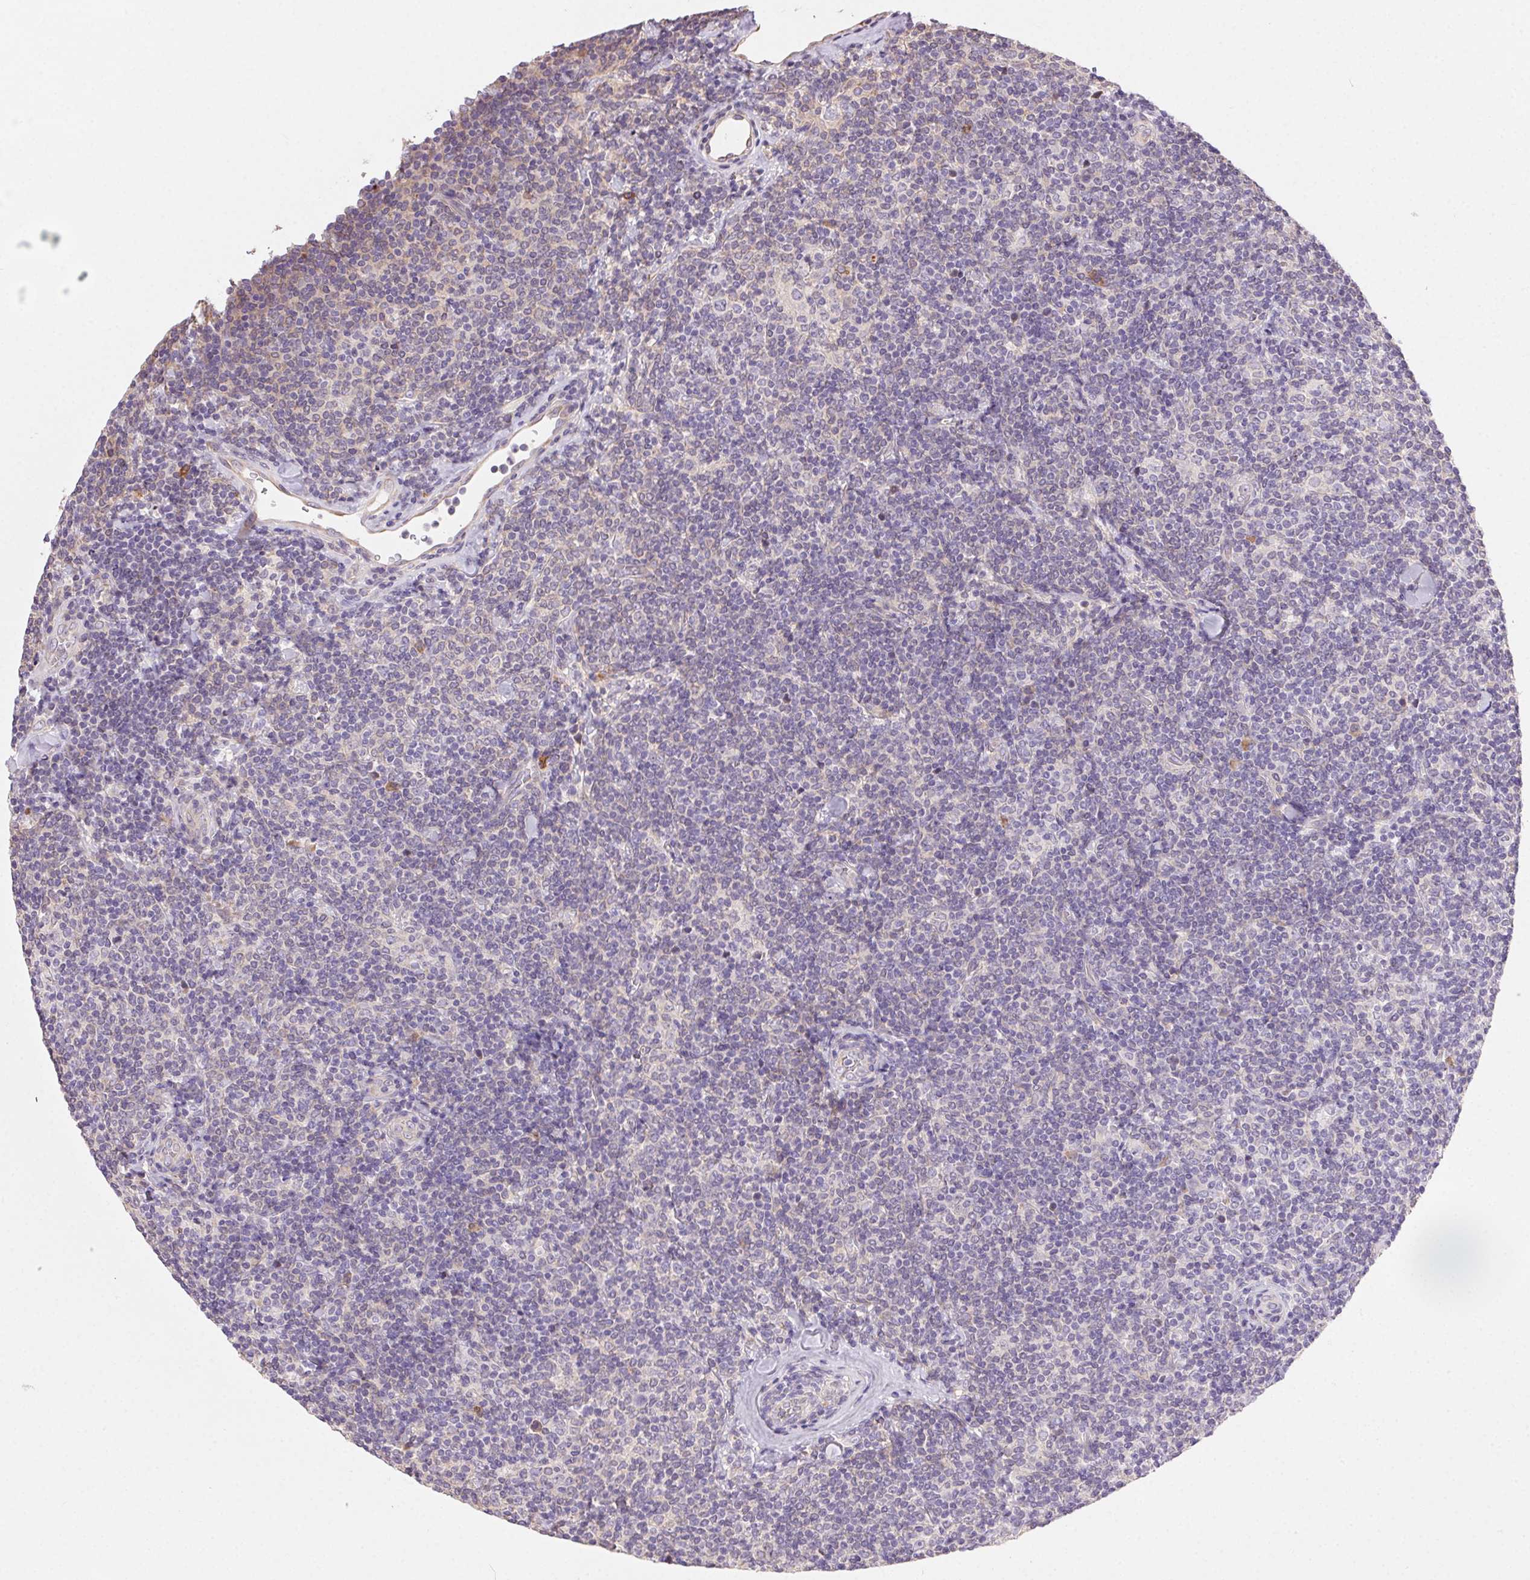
{"staining": {"intensity": "negative", "quantity": "none", "location": "none"}, "tissue": "lymphoma", "cell_type": "Tumor cells", "image_type": "cancer", "snomed": [{"axis": "morphology", "description": "Malignant lymphoma, non-Hodgkin's type, Low grade"}, {"axis": "topography", "description": "Lymph node"}], "caption": "Protein analysis of lymphoma reveals no significant expression in tumor cells.", "gene": "SNX31", "patient": {"sex": "female", "age": 56}}